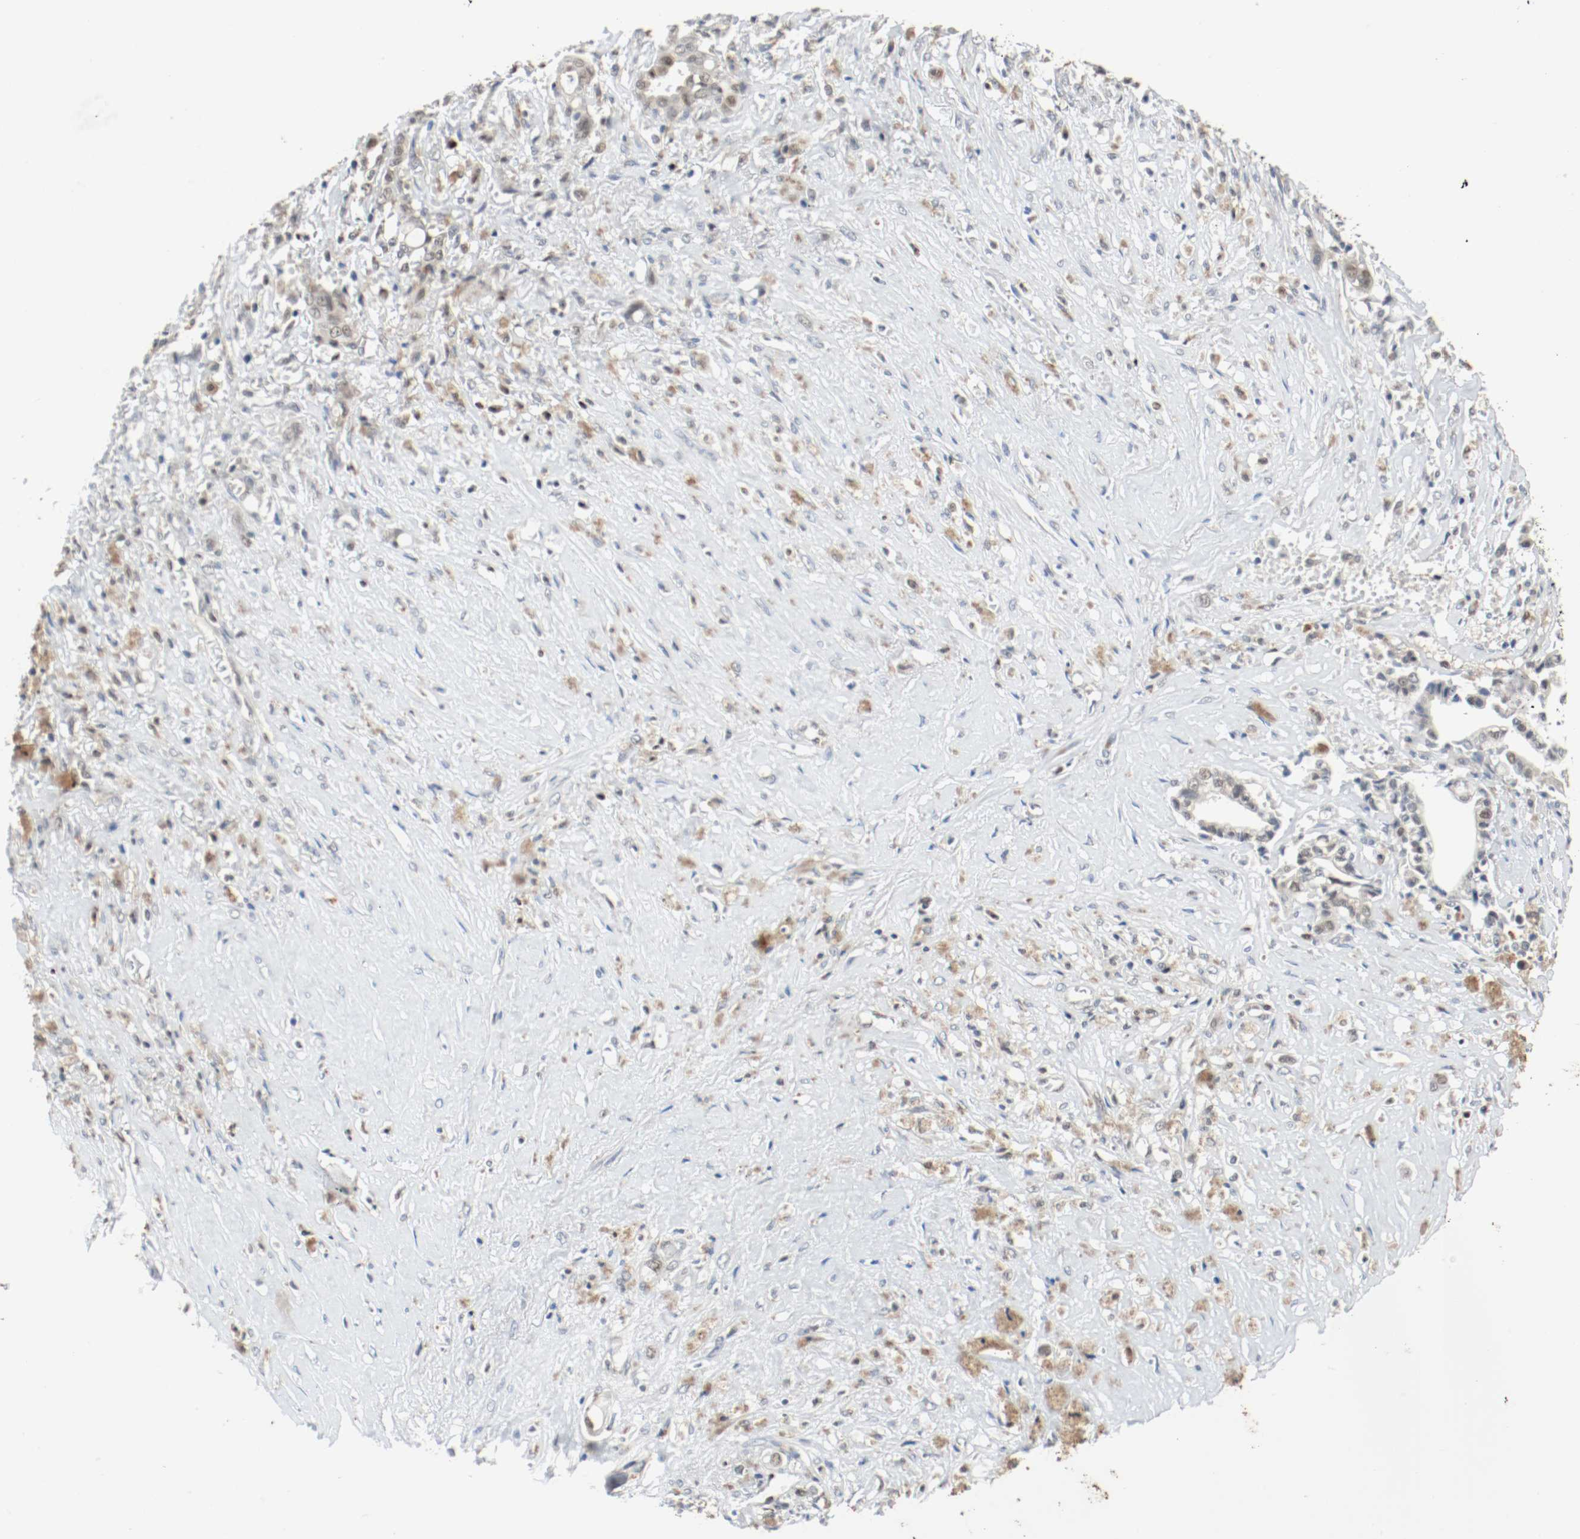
{"staining": {"intensity": "weak", "quantity": "<25%", "location": "nuclear"}, "tissue": "liver cancer", "cell_type": "Tumor cells", "image_type": "cancer", "snomed": [{"axis": "morphology", "description": "Cholangiocarcinoma"}, {"axis": "topography", "description": "Liver"}], "caption": "Immunohistochemistry histopathology image of neoplastic tissue: liver cholangiocarcinoma stained with DAB exhibits no significant protein positivity in tumor cells.", "gene": "ASH1L", "patient": {"sex": "female", "age": 70}}